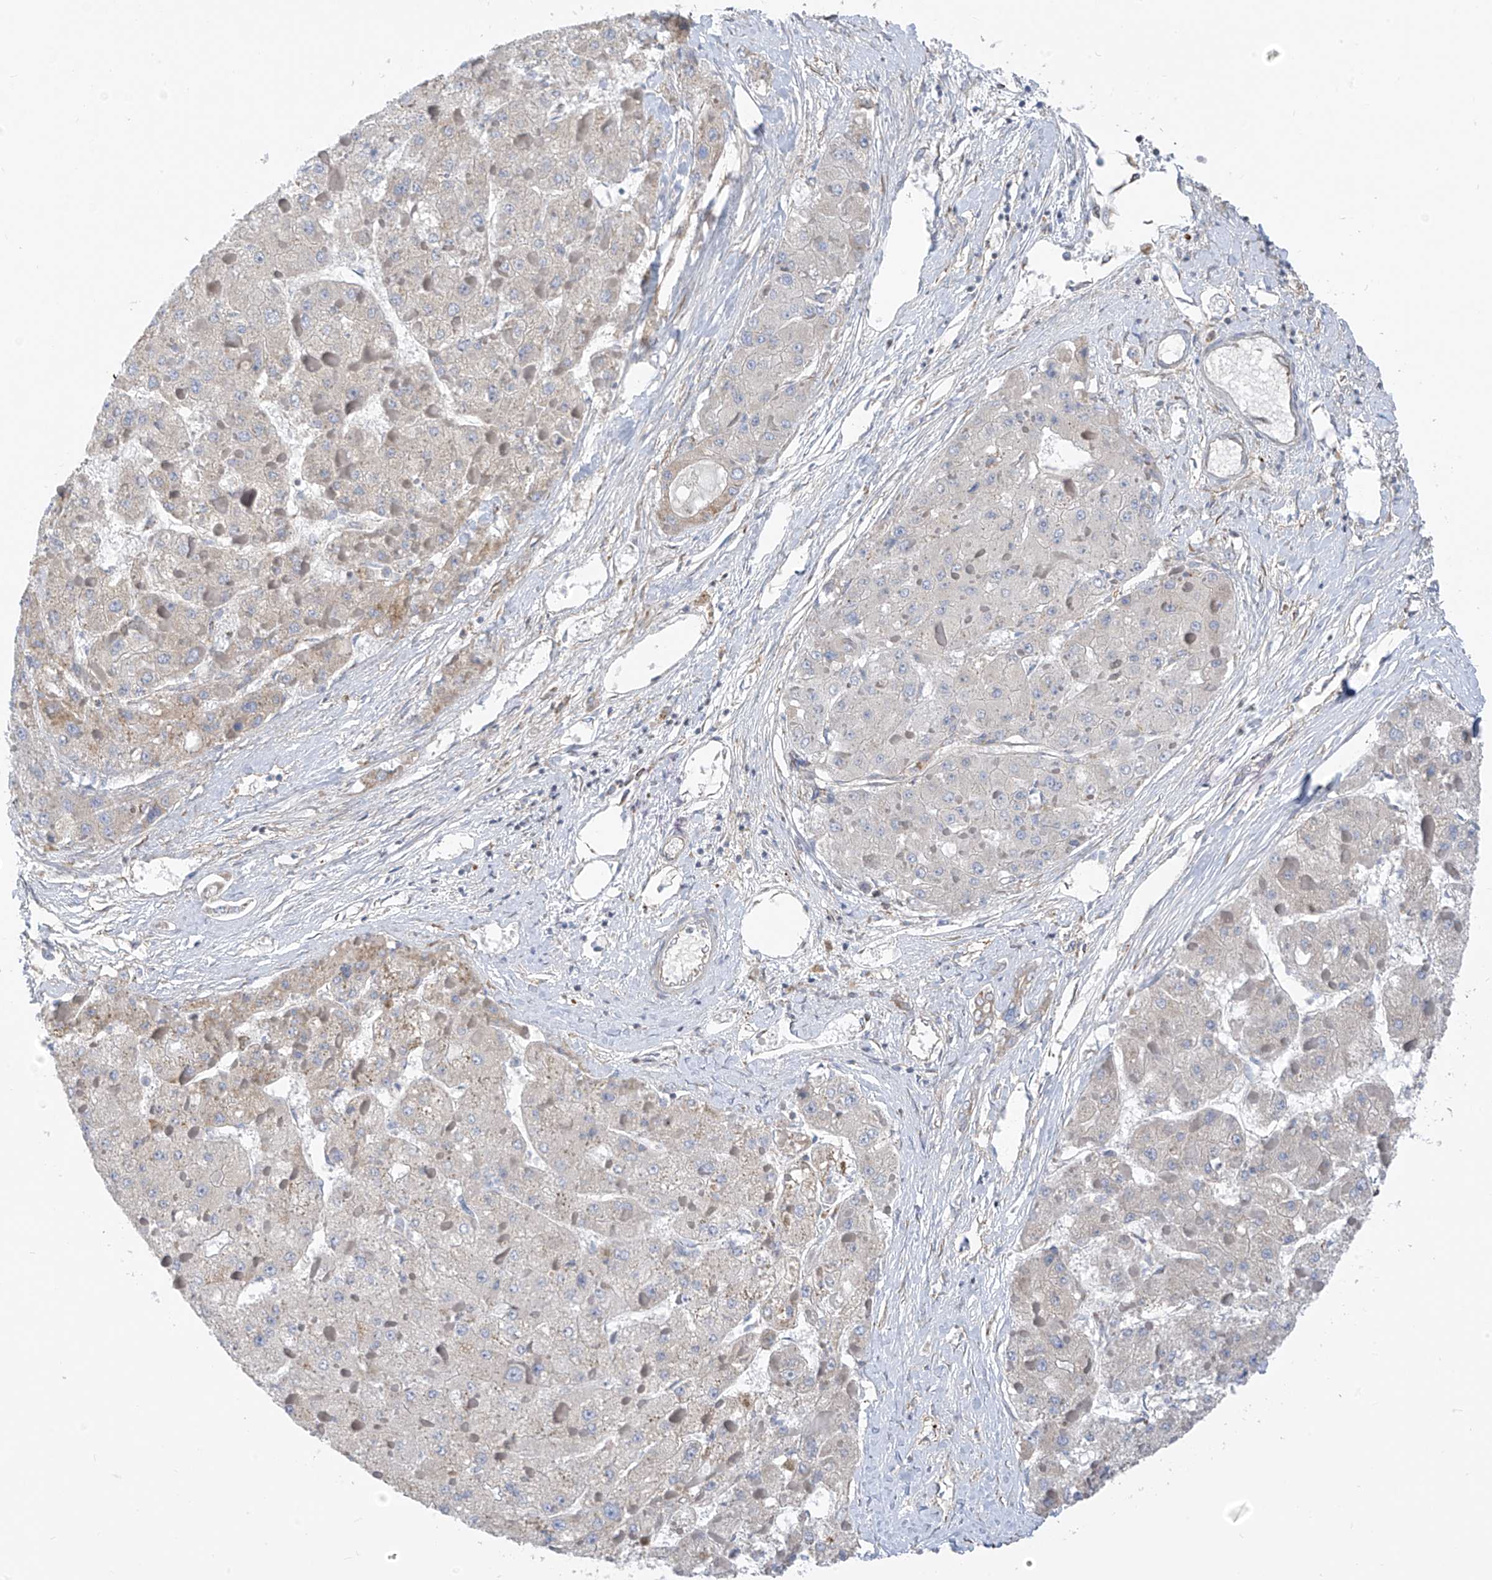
{"staining": {"intensity": "negative", "quantity": "none", "location": "none"}, "tissue": "liver cancer", "cell_type": "Tumor cells", "image_type": "cancer", "snomed": [{"axis": "morphology", "description": "Carcinoma, Hepatocellular, NOS"}, {"axis": "topography", "description": "Liver"}], "caption": "Immunohistochemical staining of liver cancer reveals no significant expression in tumor cells.", "gene": "EOMES", "patient": {"sex": "female", "age": 73}}